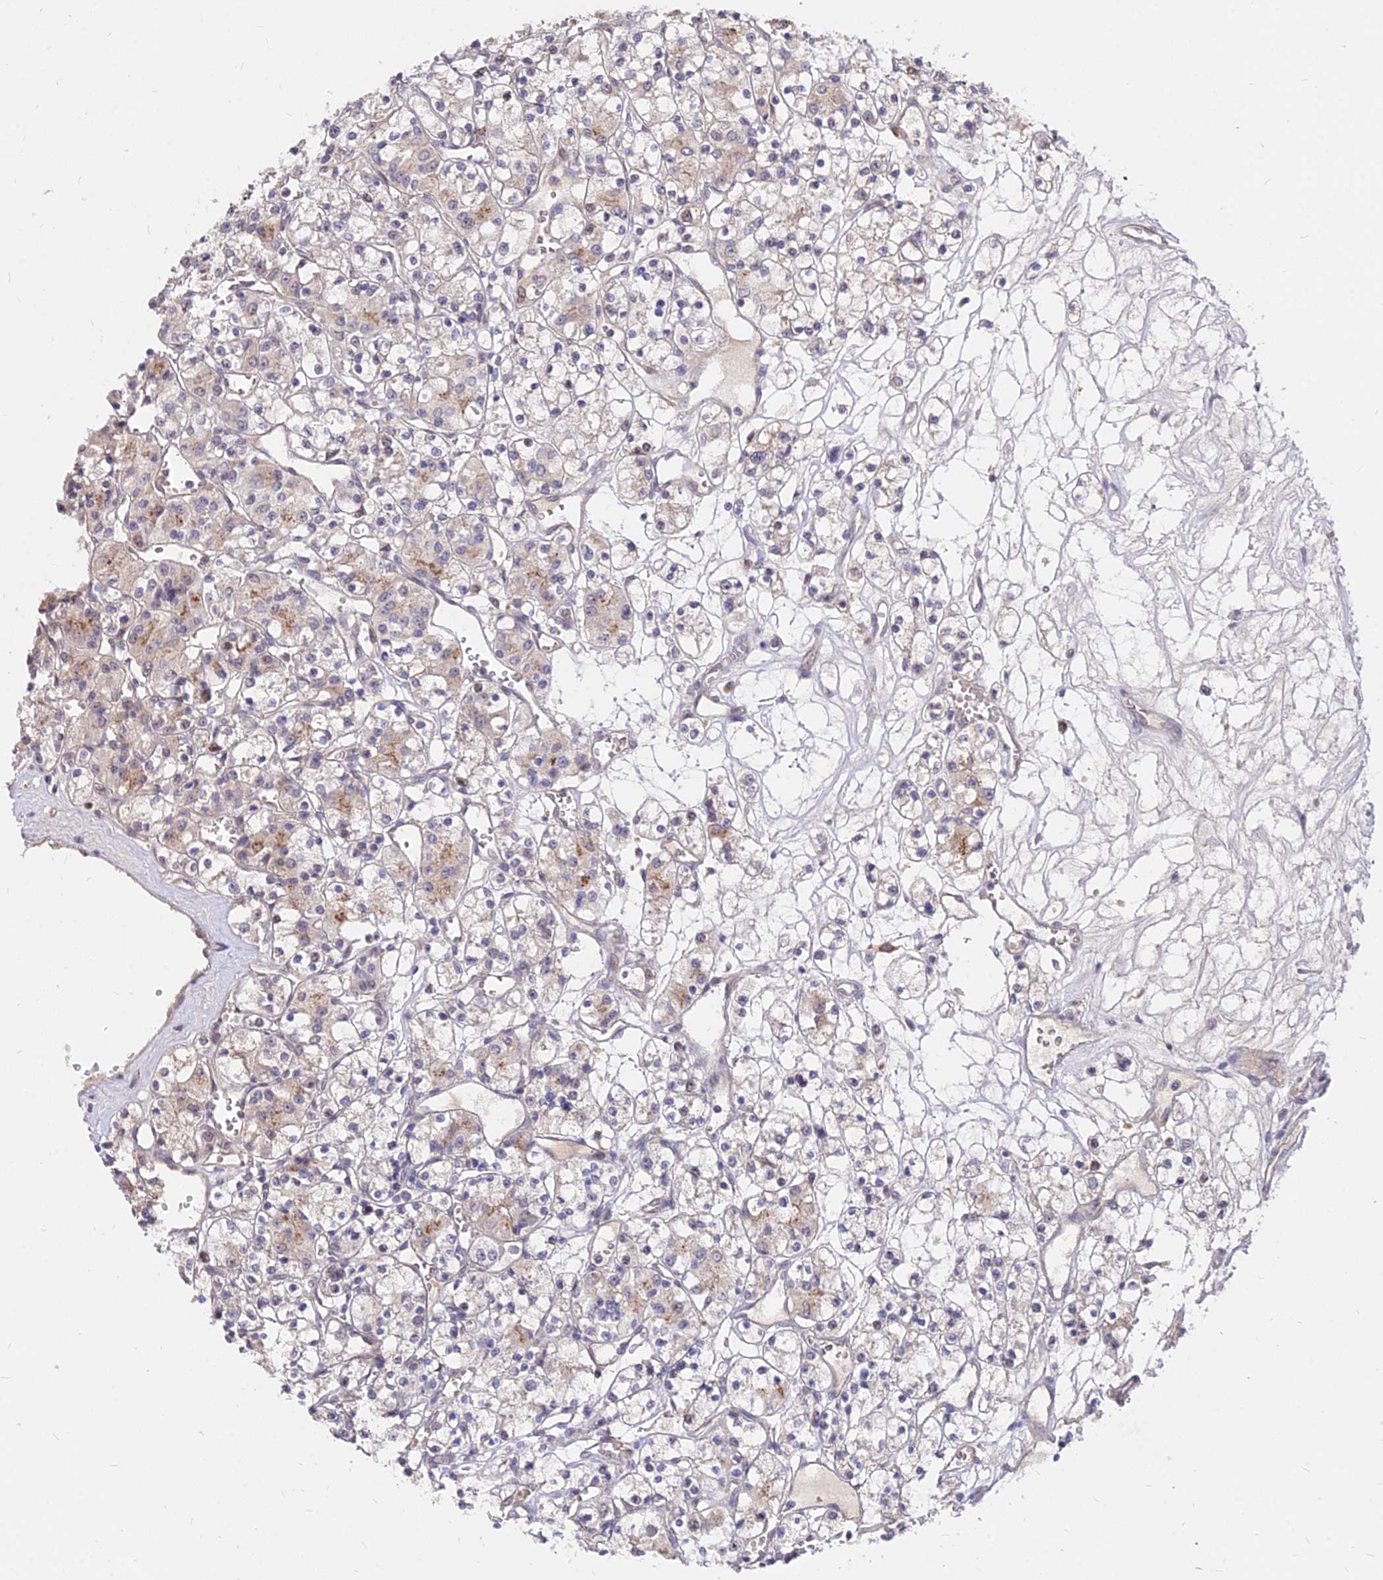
{"staining": {"intensity": "weak", "quantity": "<25%", "location": "cytoplasmic/membranous"}, "tissue": "renal cancer", "cell_type": "Tumor cells", "image_type": "cancer", "snomed": [{"axis": "morphology", "description": "Adenocarcinoma, NOS"}, {"axis": "topography", "description": "Kidney"}], "caption": "A high-resolution histopathology image shows immunohistochemistry (IHC) staining of renal cancer, which exhibits no significant positivity in tumor cells.", "gene": "C11orf68", "patient": {"sex": "female", "age": 59}}